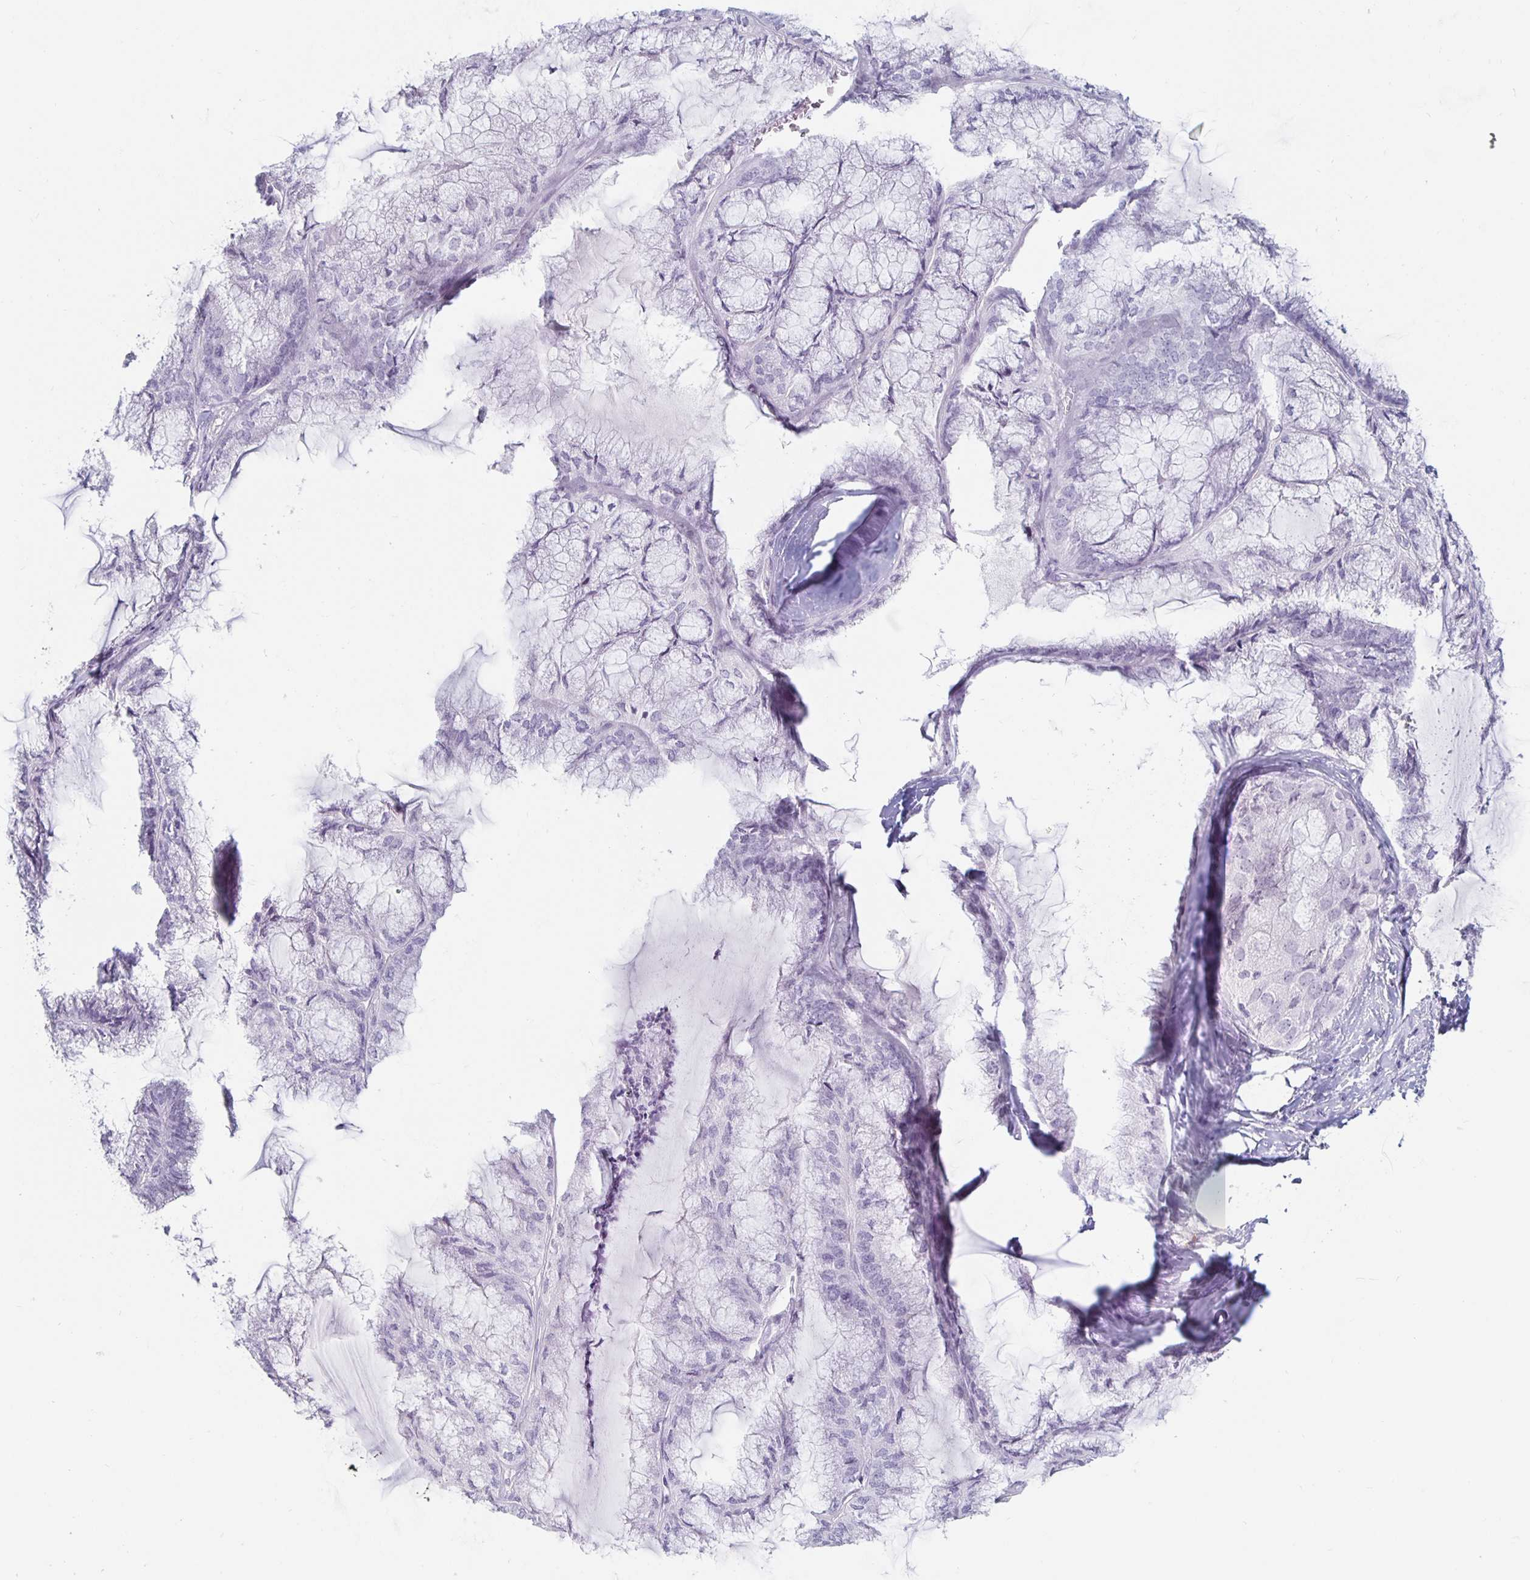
{"staining": {"intensity": "negative", "quantity": "none", "location": "none"}, "tissue": "endometrial cancer", "cell_type": "Tumor cells", "image_type": "cancer", "snomed": [{"axis": "morphology", "description": "Carcinoma, NOS"}, {"axis": "topography", "description": "Endometrium"}], "caption": "This is an immunohistochemistry micrograph of endometrial cancer. There is no staining in tumor cells.", "gene": "KCNQ2", "patient": {"sex": "female", "age": 62}}